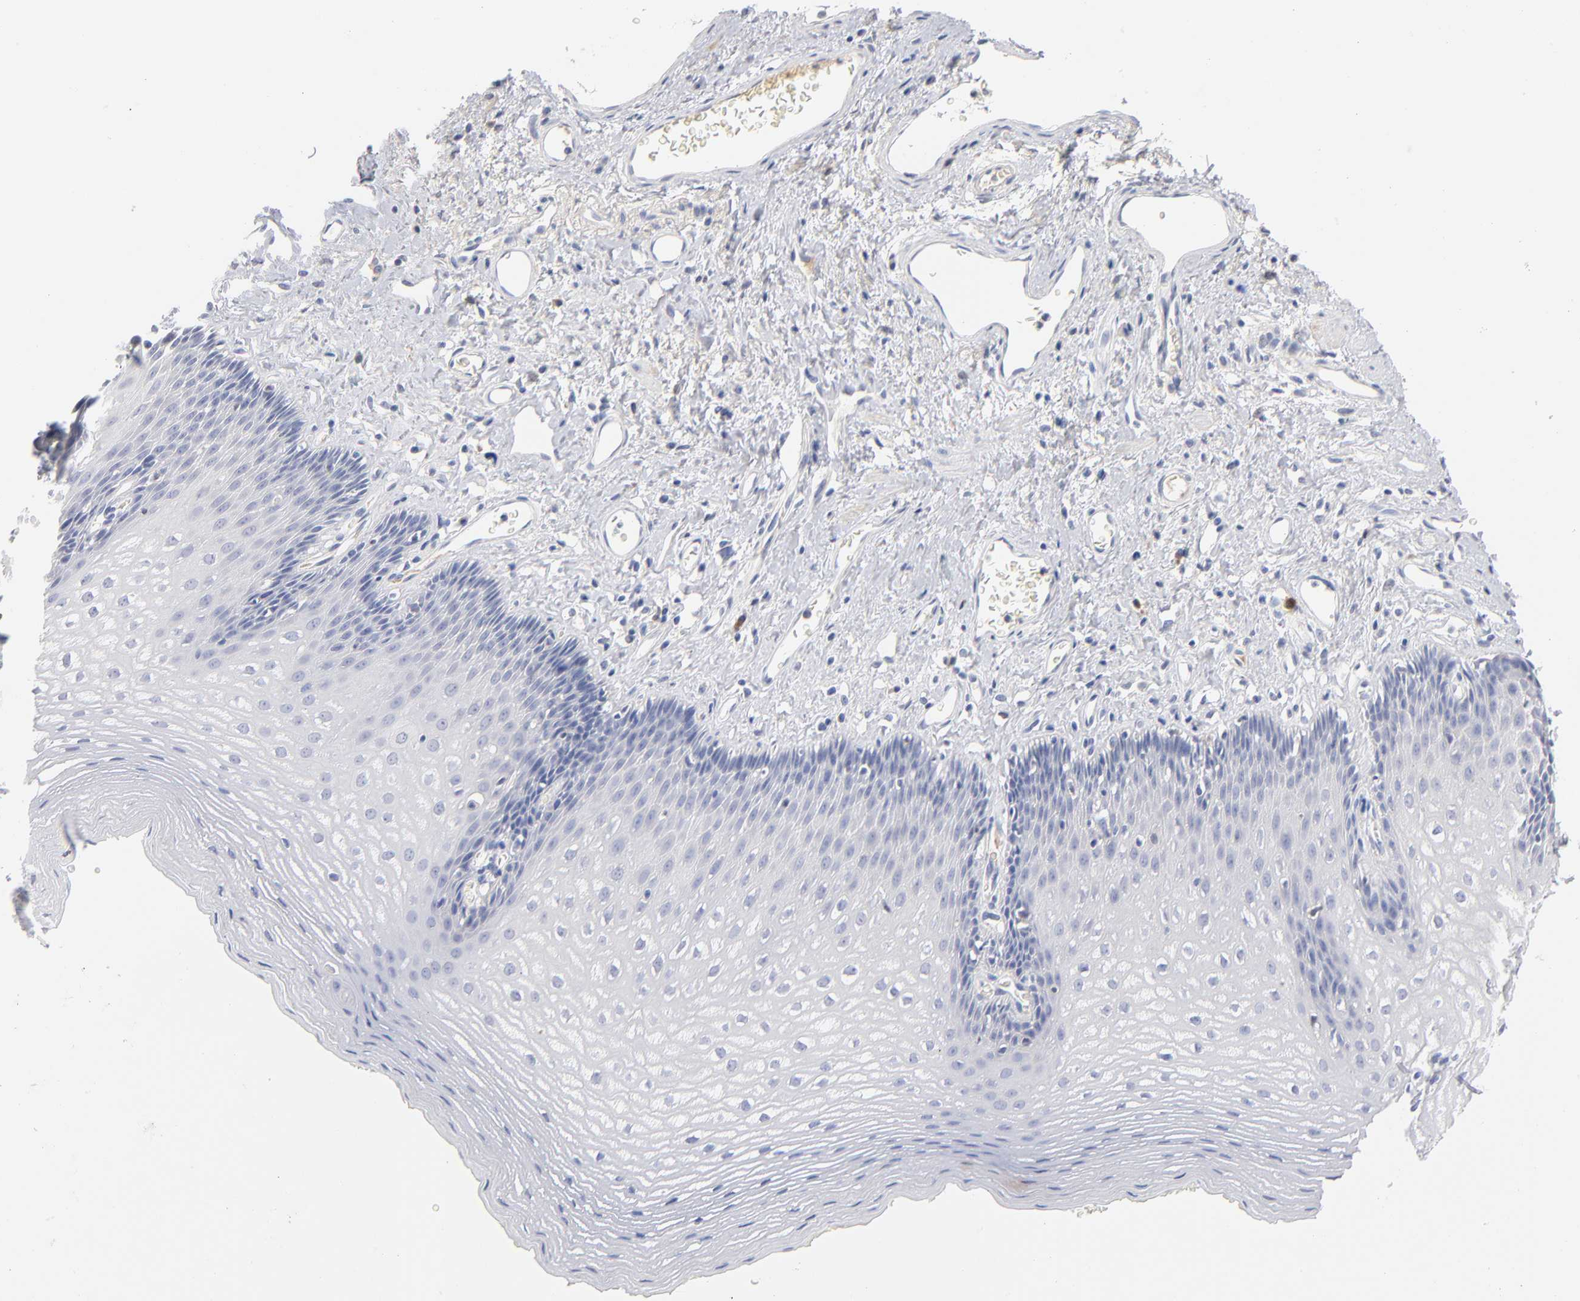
{"staining": {"intensity": "negative", "quantity": "none", "location": "none"}, "tissue": "esophagus", "cell_type": "Squamous epithelial cells", "image_type": "normal", "snomed": [{"axis": "morphology", "description": "Normal tissue, NOS"}, {"axis": "topography", "description": "Esophagus"}], "caption": "The micrograph reveals no significant positivity in squamous epithelial cells of esophagus.", "gene": "F12", "patient": {"sex": "female", "age": 70}}